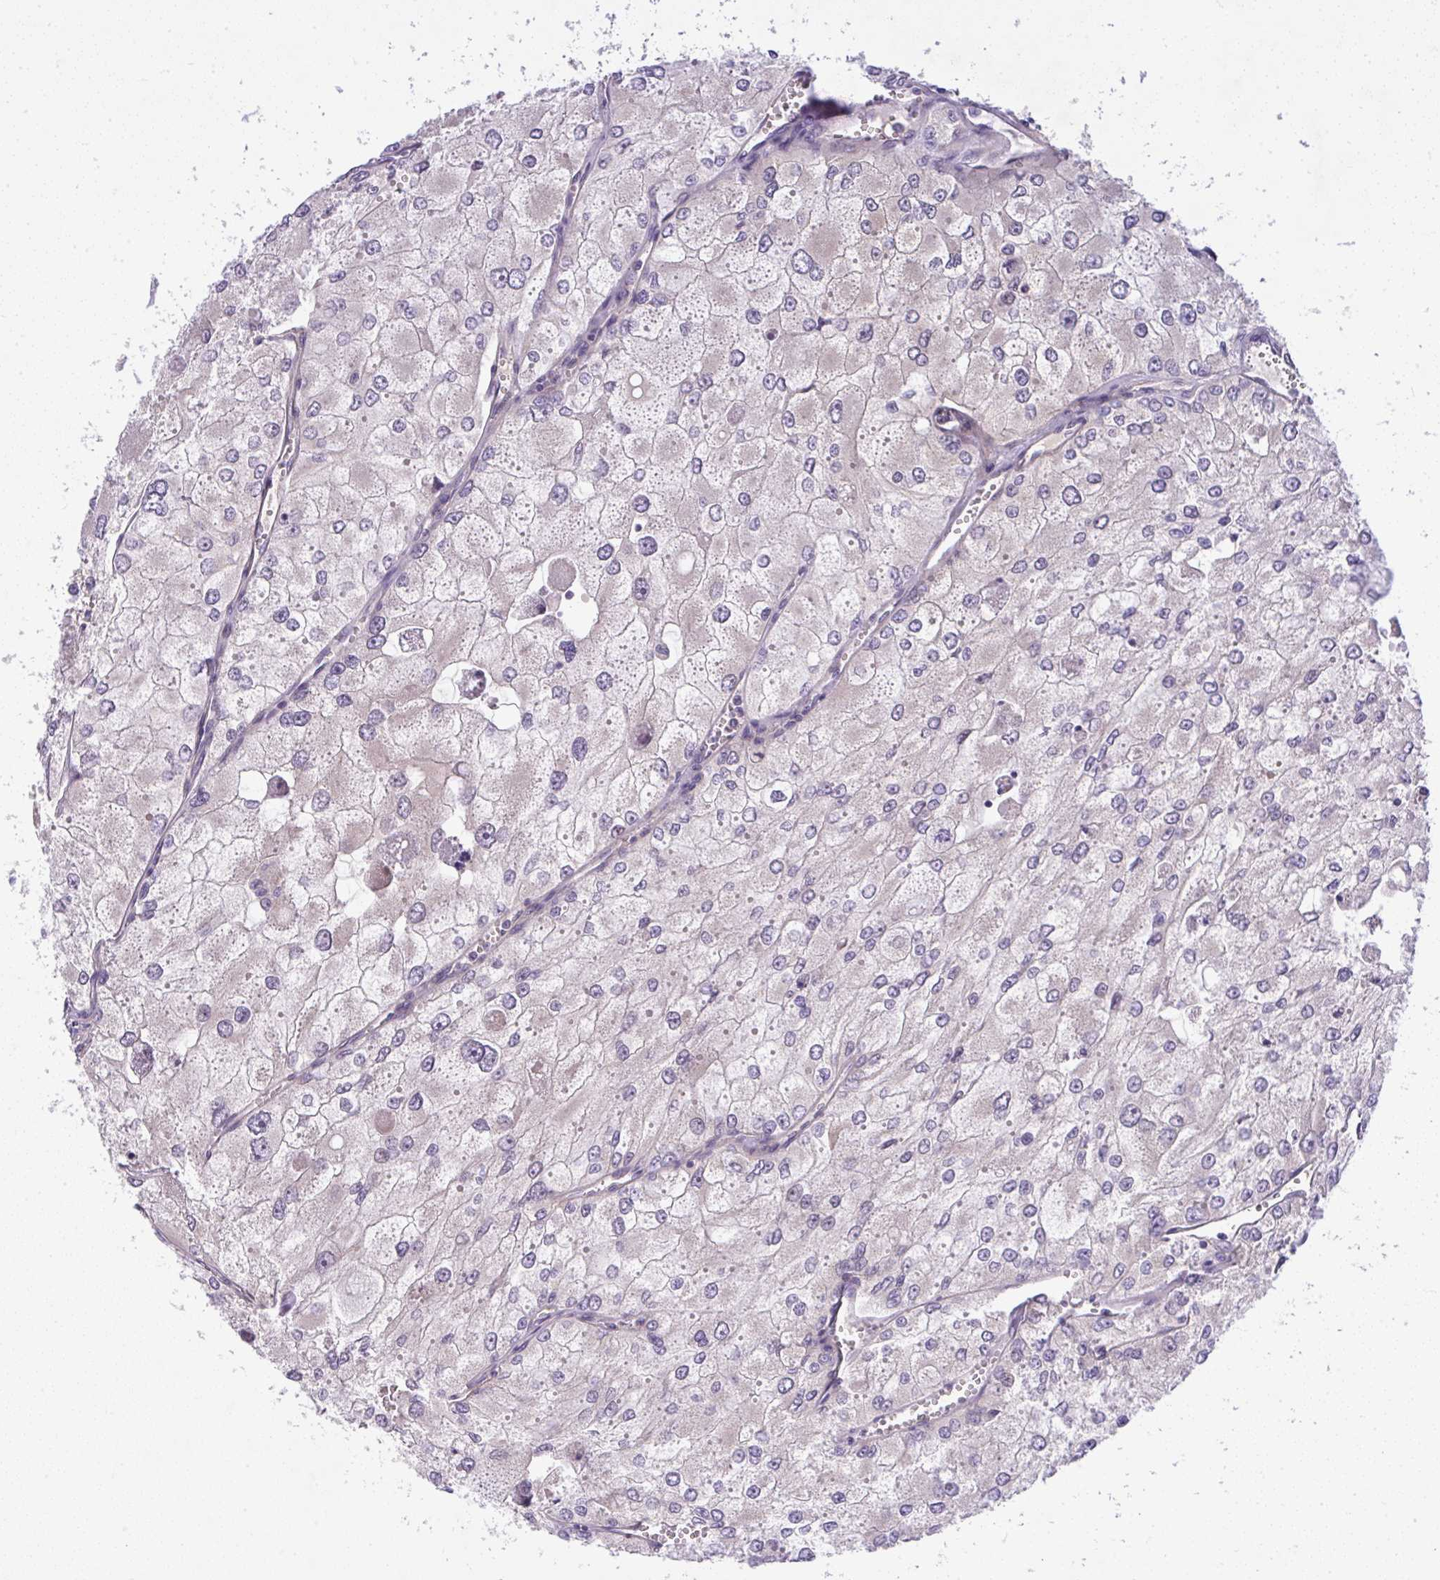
{"staining": {"intensity": "negative", "quantity": "none", "location": "none"}, "tissue": "renal cancer", "cell_type": "Tumor cells", "image_type": "cancer", "snomed": [{"axis": "morphology", "description": "Adenocarcinoma, NOS"}, {"axis": "topography", "description": "Kidney"}], "caption": "DAB immunohistochemical staining of renal cancer (adenocarcinoma) shows no significant staining in tumor cells. The staining is performed using DAB (3,3'-diaminobenzidine) brown chromogen with nuclei counter-stained in using hematoxylin.", "gene": "CHIA", "patient": {"sex": "female", "age": 70}}